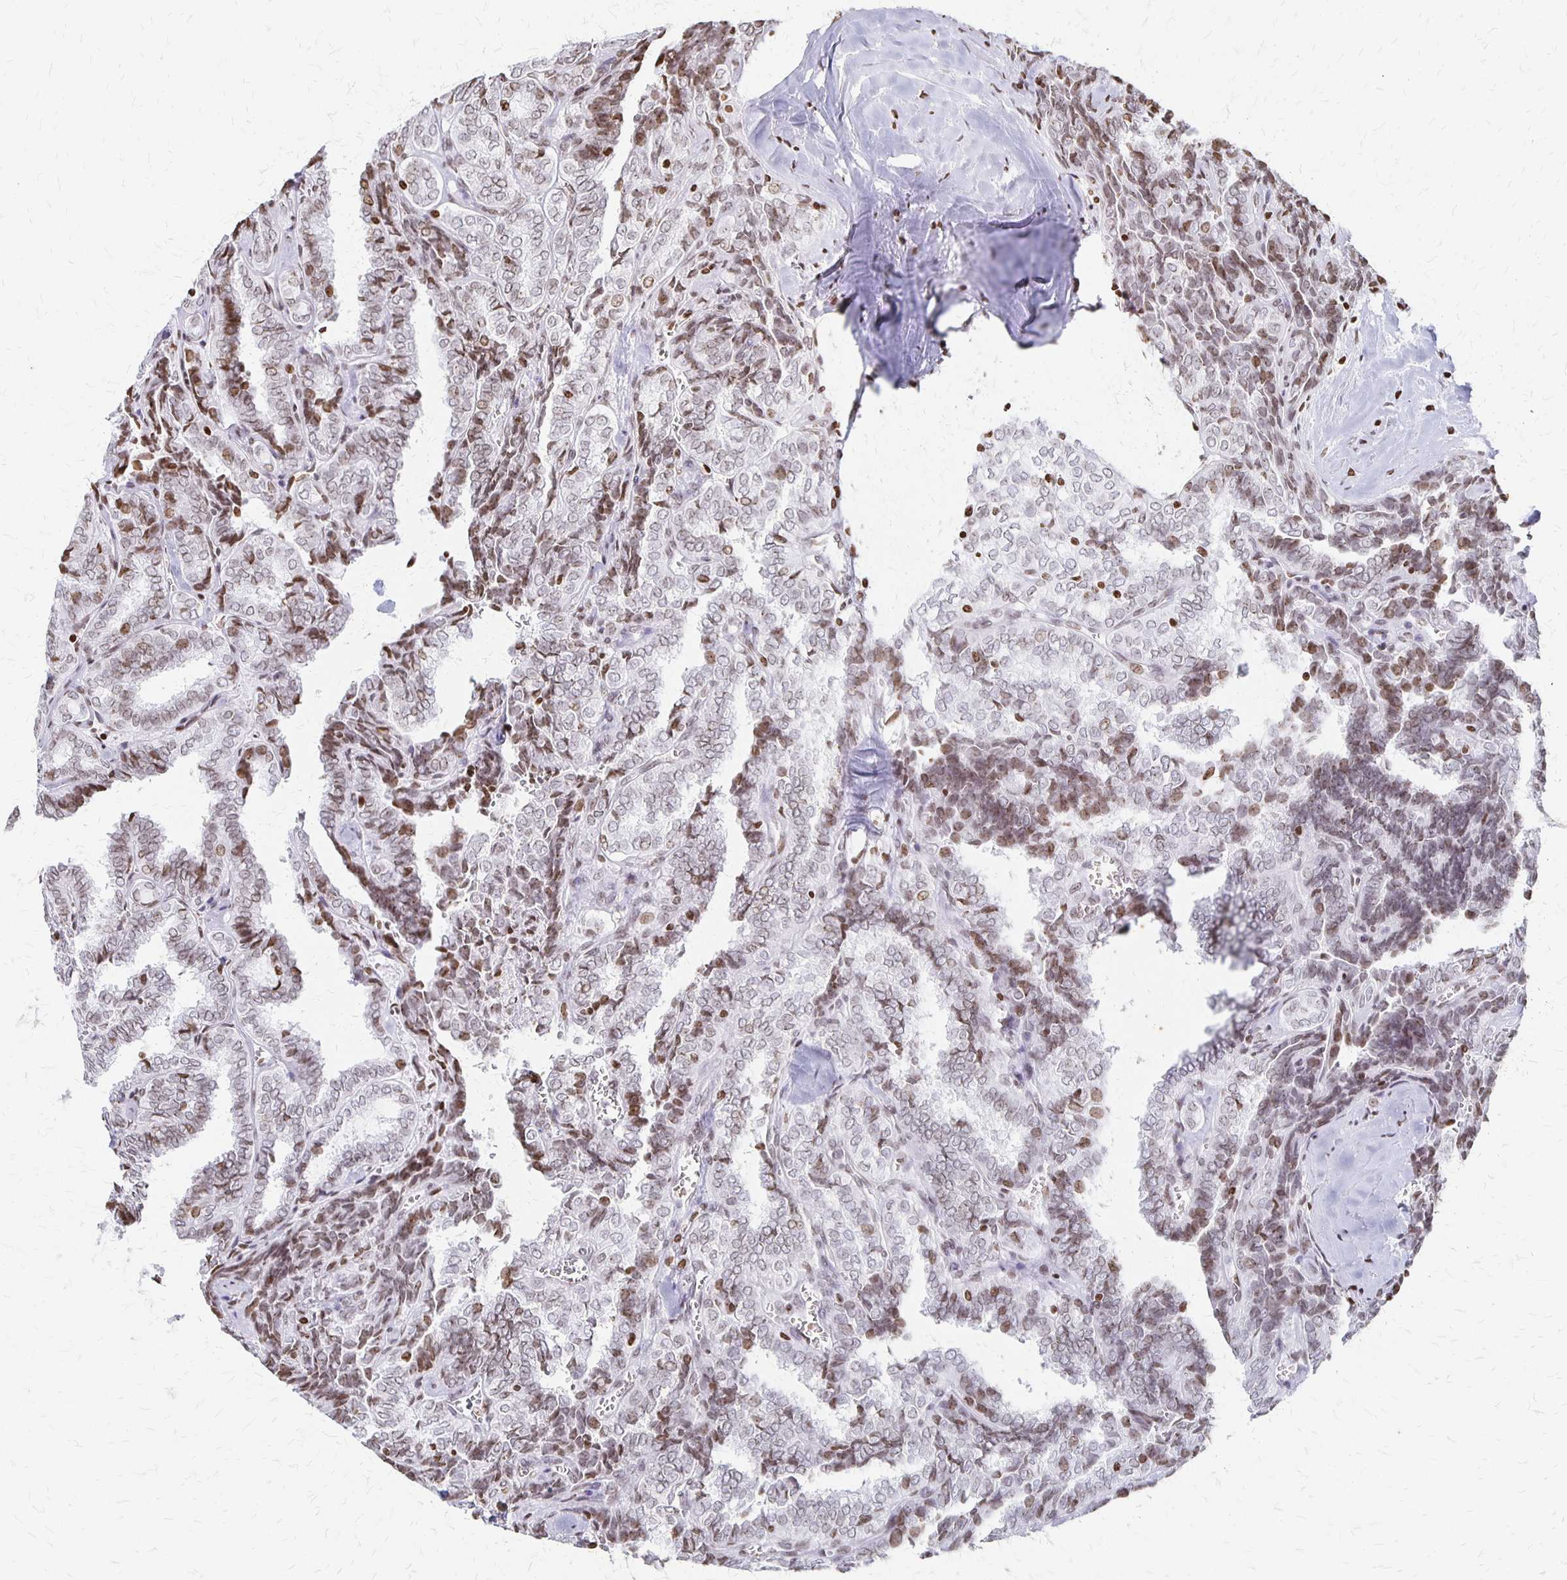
{"staining": {"intensity": "moderate", "quantity": "25%-75%", "location": "nuclear"}, "tissue": "thyroid cancer", "cell_type": "Tumor cells", "image_type": "cancer", "snomed": [{"axis": "morphology", "description": "Papillary adenocarcinoma, NOS"}, {"axis": "topography", "description": "Thyroid gland"}], "caption": "This photomicrograph exhibits immunohistochemistry (IHC) staining of thyroid cancer, with medium moderate nuclear expression in approximately 25%-75% of tumor cells.", "gene": "ZNF280C", "patient": {"sex": "female", "age": 30}}